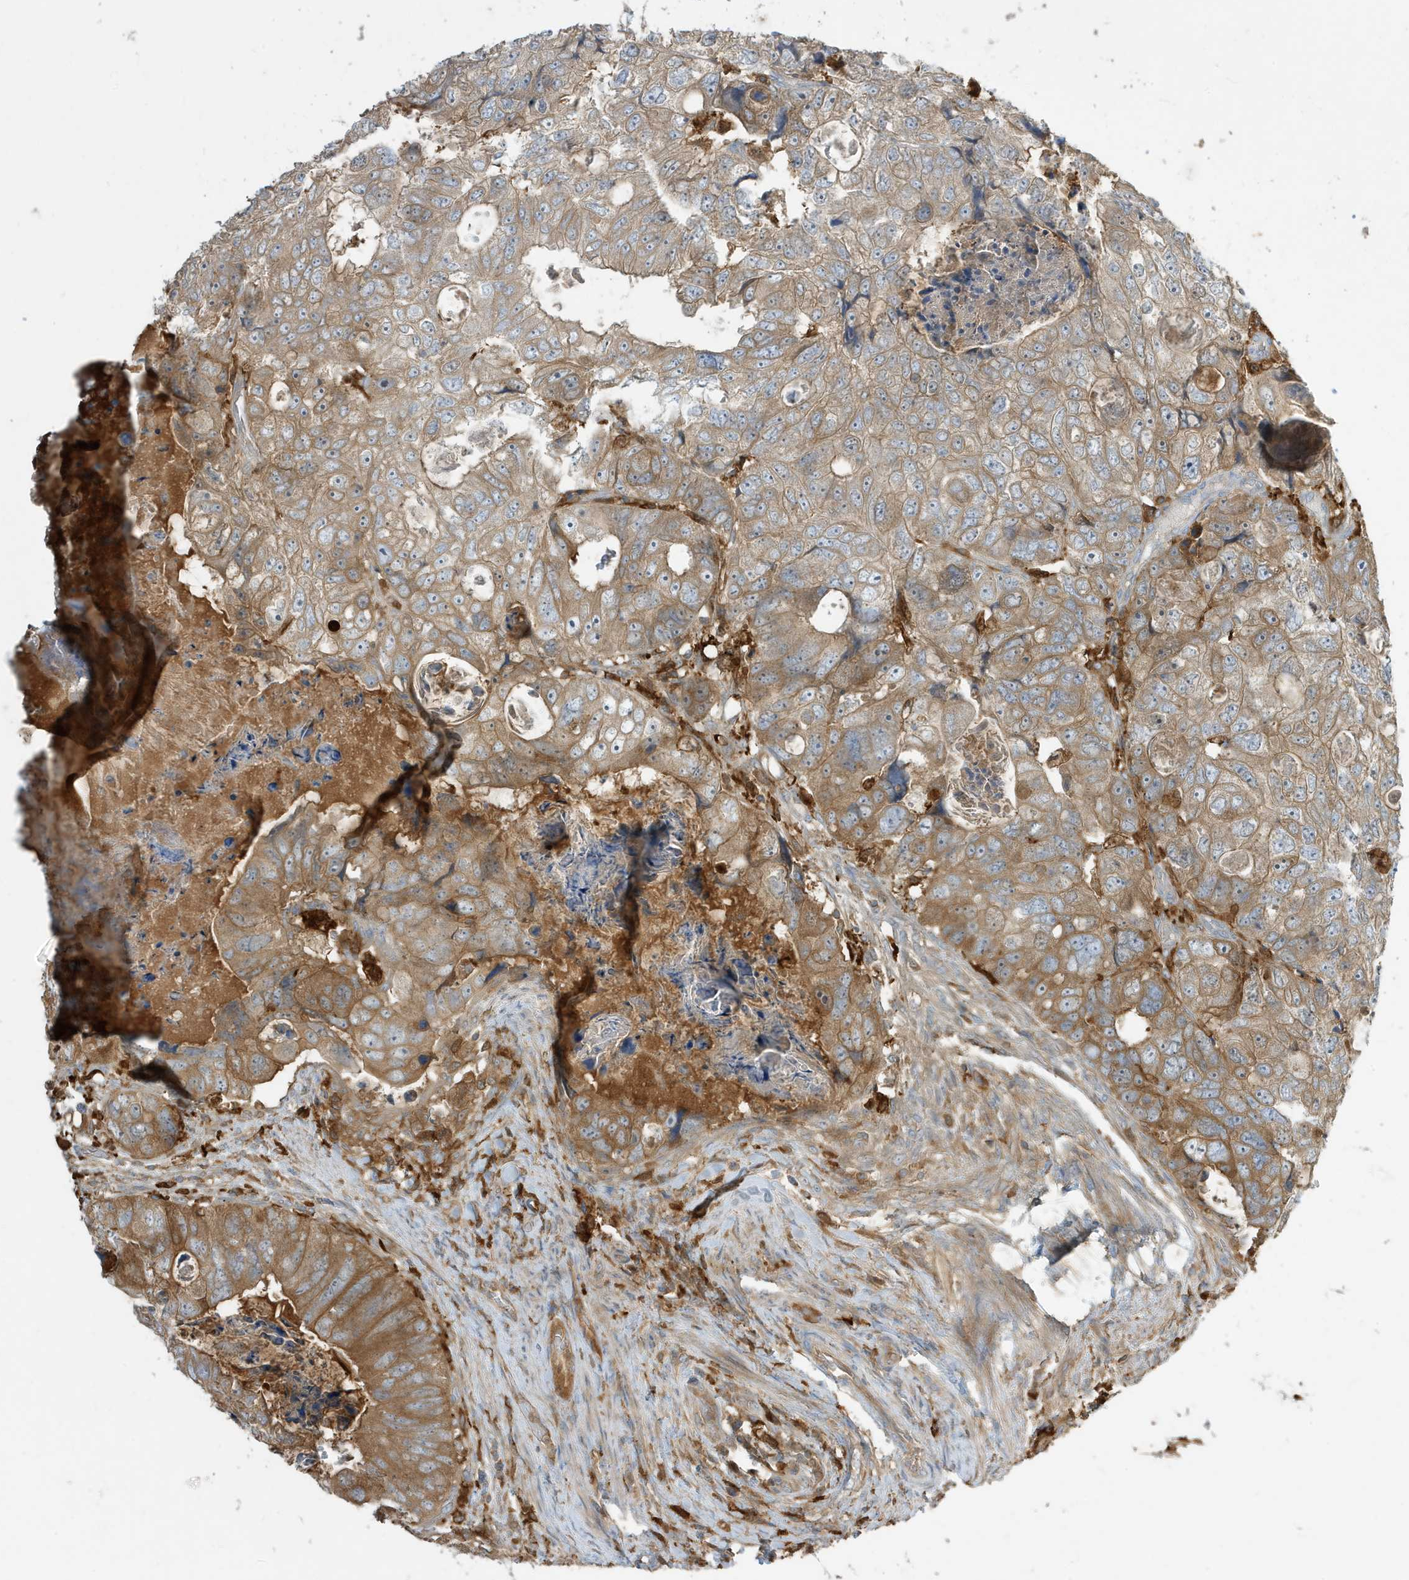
{"staining": {"intensity": "moderate", "quantity": ">75%", "location": "cytoplasmic/membranous"}, "tissue": "colorectal cancer", "cell_type": "Tumor cells", "image_type": "cancer", "snomed": [{"axis": "morphology", "description": "Adenocarcinoma, NOS"}, {"axis": "topography", "description": "Rectum"}], "caption": "Immunohistochemistry (DAB (3,3'-diaminobenzidine)) staining of adenocarcinoma (colorectal) displays moderate cytoplasmic/membranous protein staining in about >75% of tumor cells.", "gene": "ABTB1", "patient": {"sex": "male", "age": 59}}